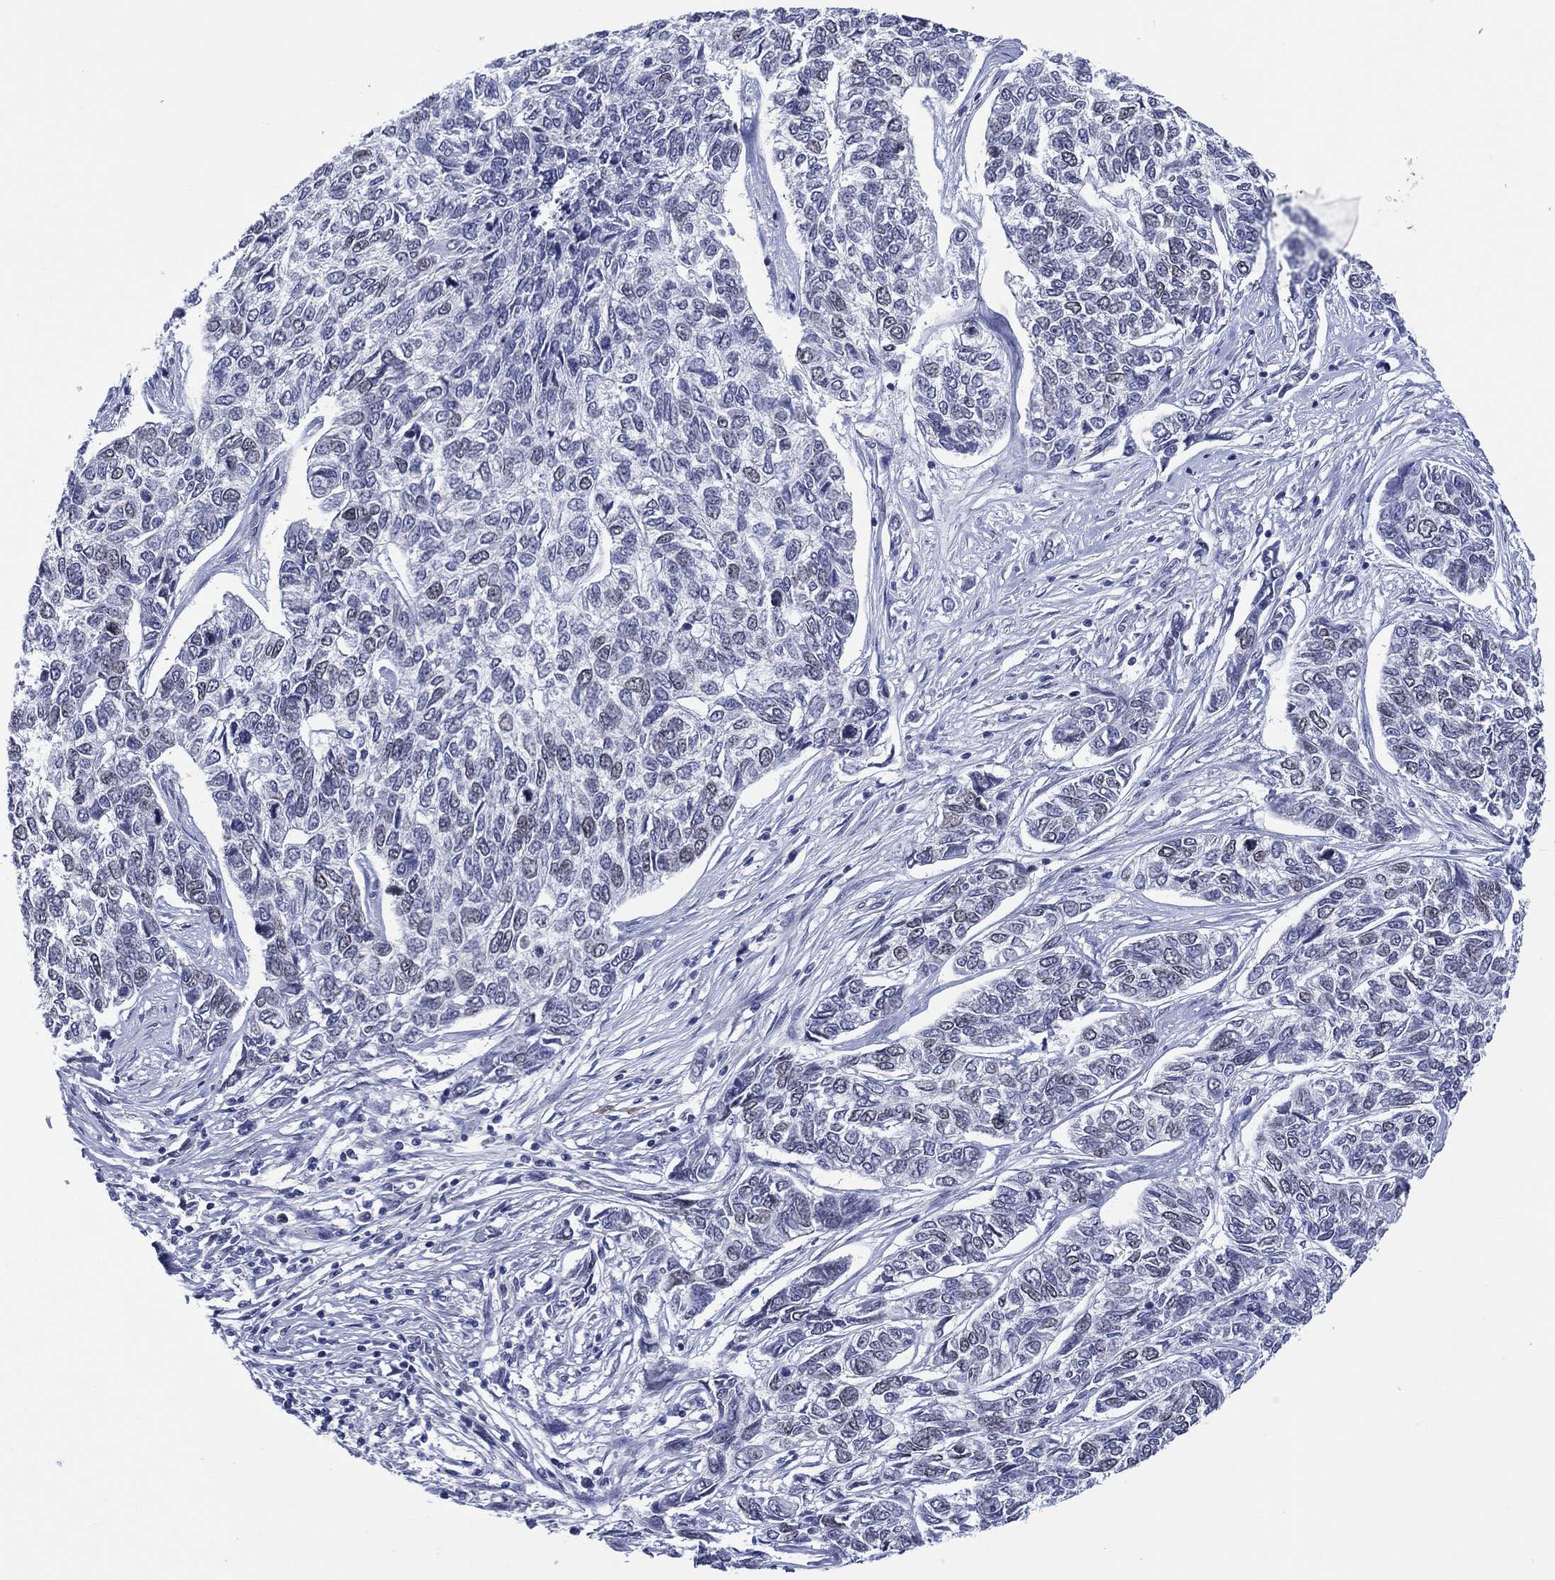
{"staining": {"intensity": "negative", "quantity": "none", "location": "none"}, "tissue": "skin cancer", "cell_type": "Tumor cells", "image_type": "cancer", "snomed": [{"axis": "morphology", "description": "Basal cell carcinoma"}, {"axis": "topography", "description": "Skin"}], "caption": "Immunohistochemistry (IHC) of human skin cancer reveals no positivity in tumor cells.", "gene": "GATA6", "patient": {"sex": "female", "age": 65}}